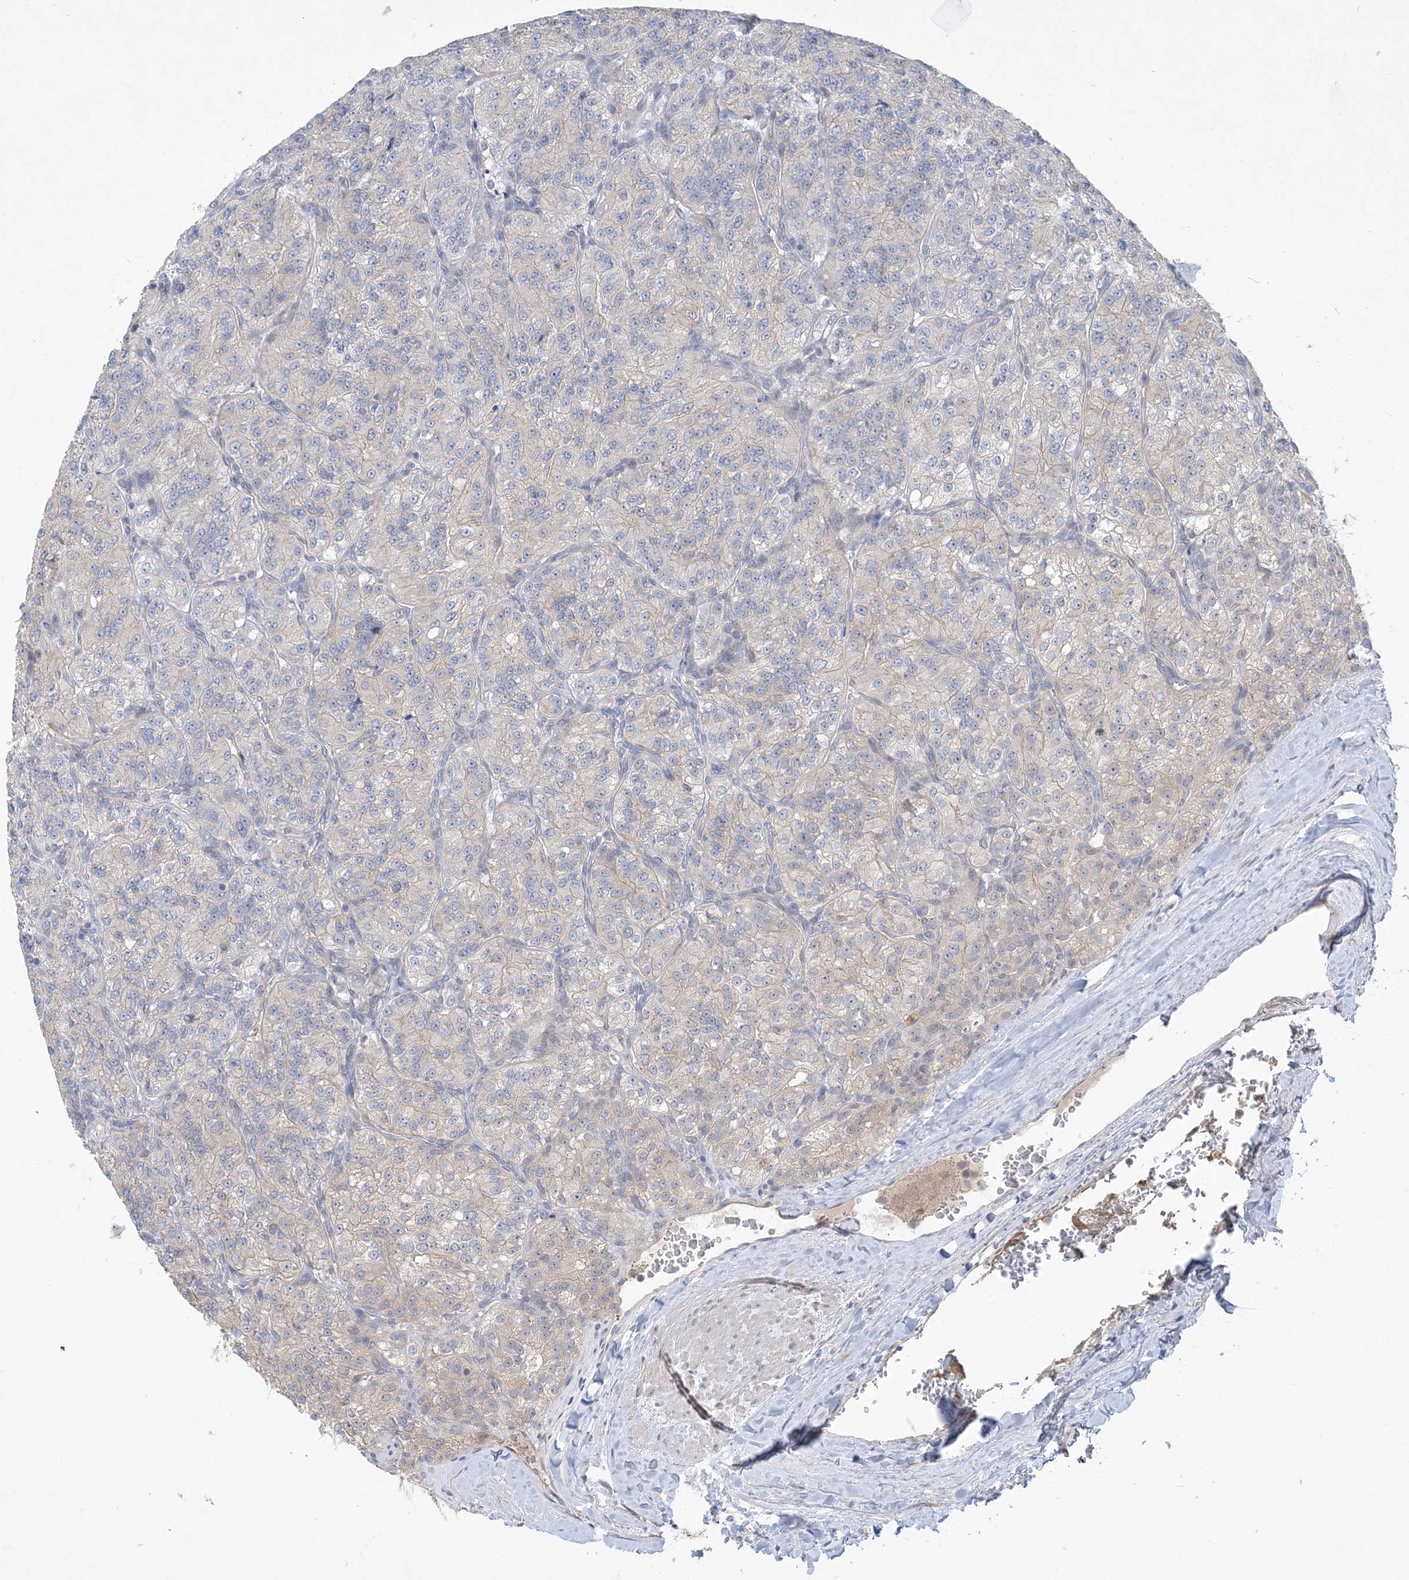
{"staining": {"intensity": "negative", "quantity": "none", "location": "none"}, "tissue": "renal cancer", "cell_type": "Tumor cells", "image_type": "cancer", "snomed": [{"axis": "morphology", "description": "Adenocarcinoma, NOS"}, {"axis": "topography", "description": "Kidney"}], "caption": "This micrograph is of renal cancer stained with IHC to label a protein in brown with the nuclei are counter-stained blue. There is no positivity in tumor cells.", "gene": "ANKRD35", "patient": {"sex": "female", "age": 63}}